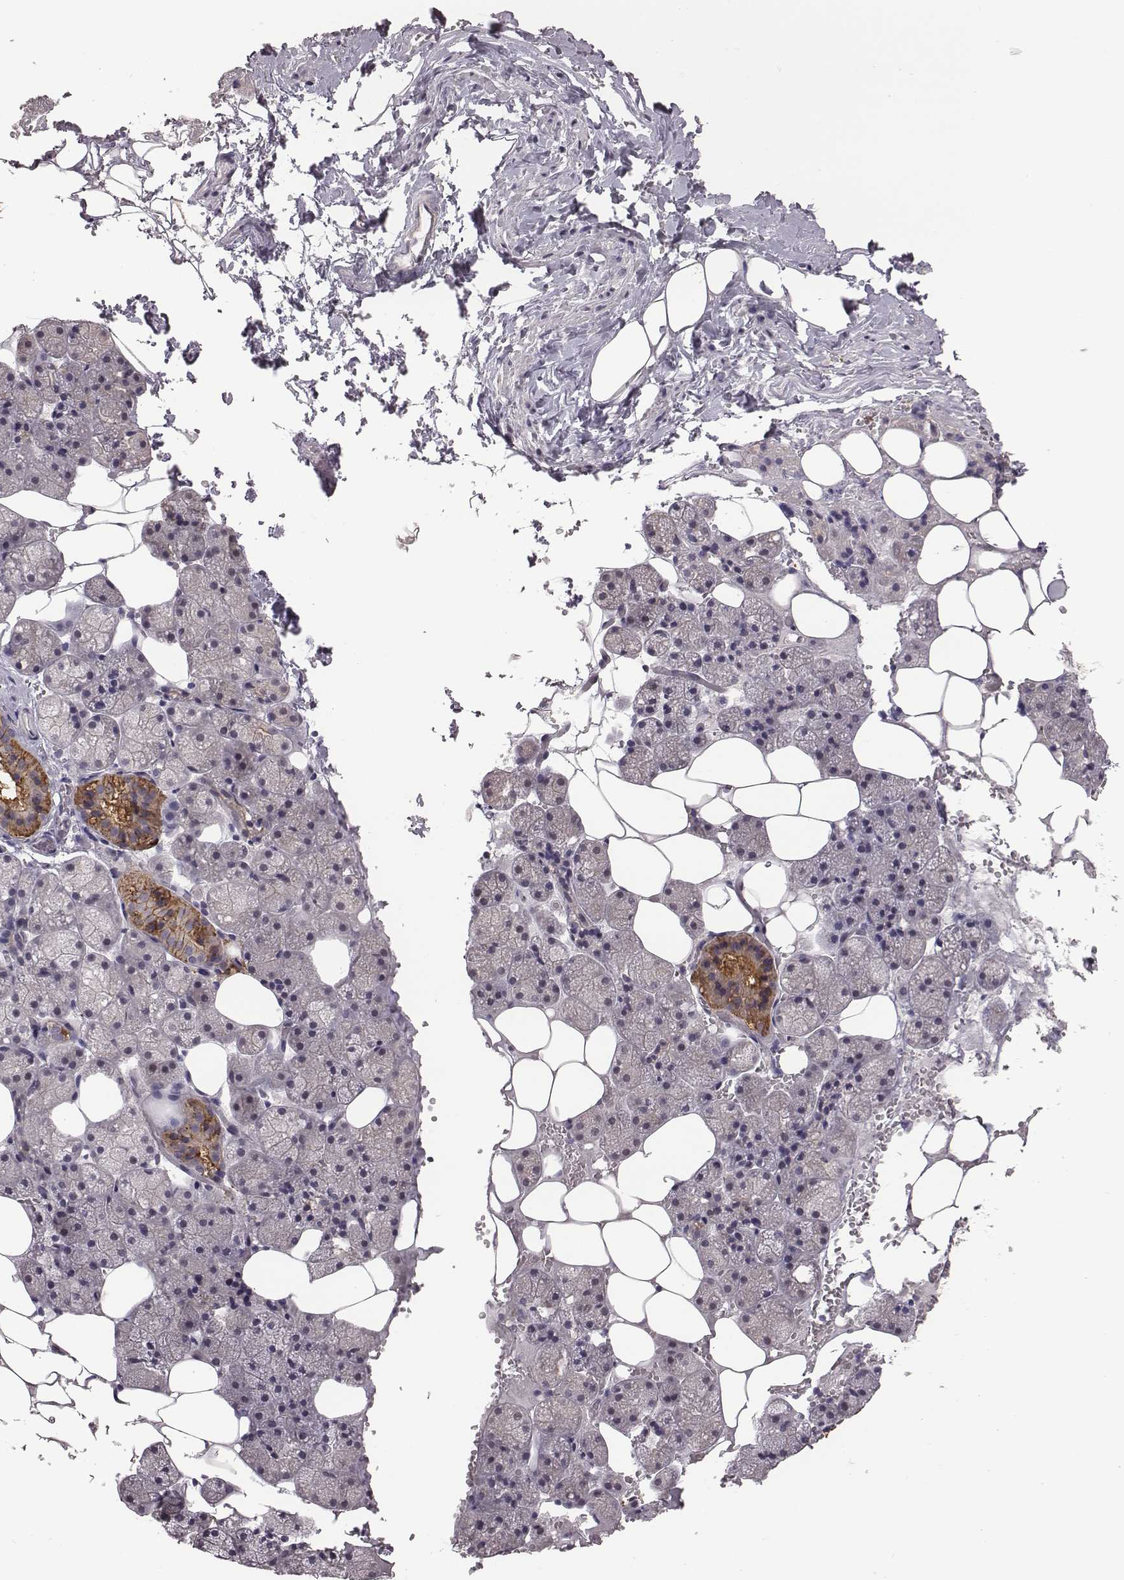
{"staining": {"intensity": "strong", "quantity": "<25%", "location": "cytoplasmic/membranous"}, "tissue": "salivary gland", "cell_type": "Glandular cells", "image_type": "normal", "snomed": [{"axis": "morphology", "description": "Normal tissue, NOS"}, {"axis": "topography", "description": "Salivary gland"}], "caption": "High-power microscopy captured an immunohistochemistry image of normal salivary gland, revealing strong cytoplasmic/membranous expression in approximately <25% of glandular cells.", "gene": "BICDL1", "patient": {"sex": "male", "age": 38}}